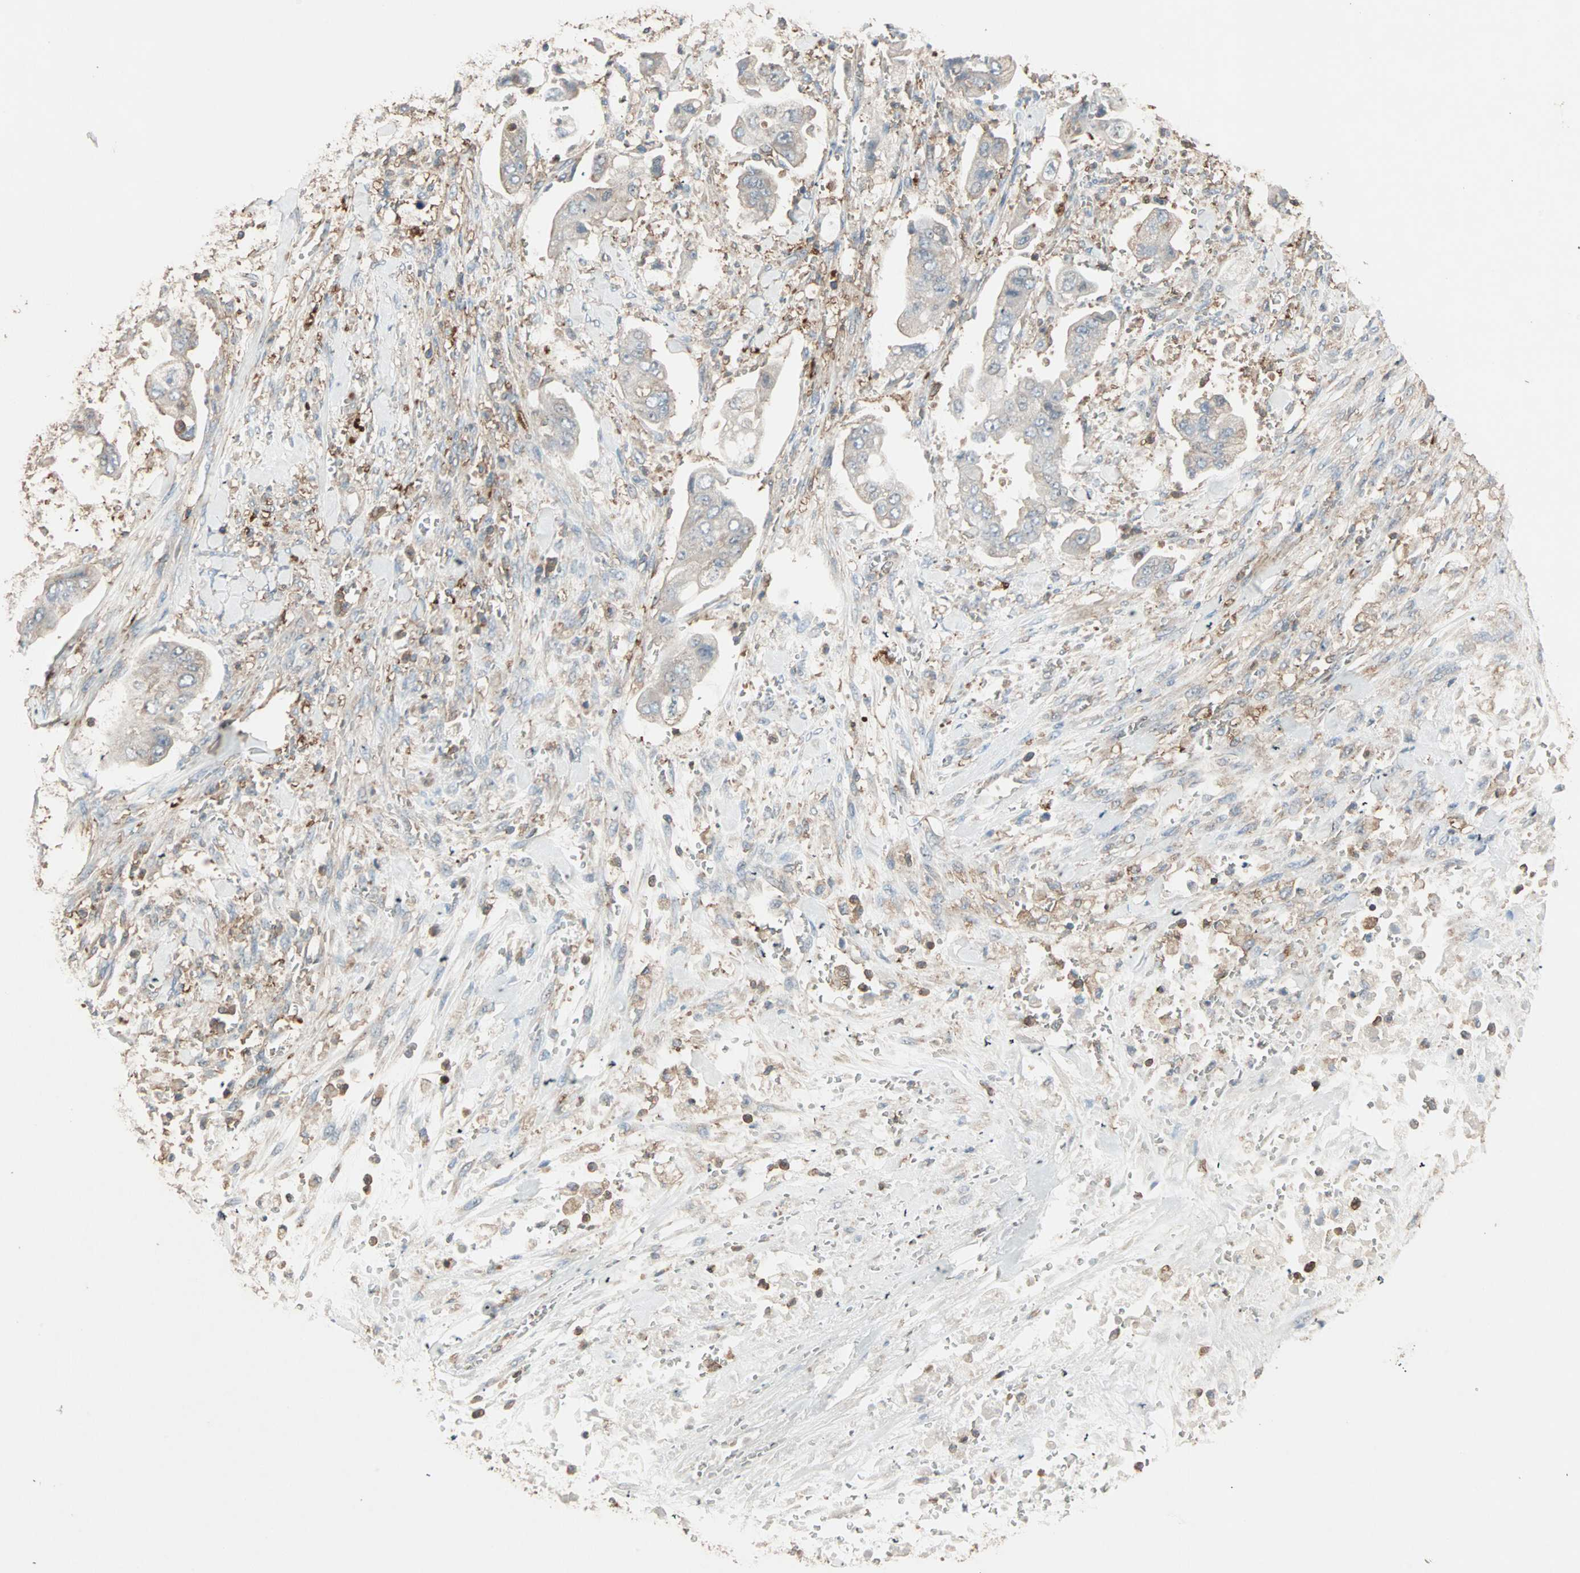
{"staining": {"intensity": "weak", "quantity": "25%-75%", "location": "cytoplasmic/membranous"}, "tissue": "stomach cancer", "cell_type": "Tumor cells", "image_type": "cancer", "snomed": [{"axis": "morphology", "description": "Adenocarcinoma, NOS"}, {"axis": "topography", "description": "Stomach"}], "caption": "Protein expression analysis of human adenocarcinoma (stomach) reveals weak cytoplasmic/membranous positivity in approximately 25%-75% of tumor cells. The protein of interest is stained brown, and the nuclei are stained in blue (DAB (3,3'-diaminobenzidine) IHC with brightfield microscopy, high magnification).", "gene": "MMP3", "patient": {"sex": "male", "age": 62}}